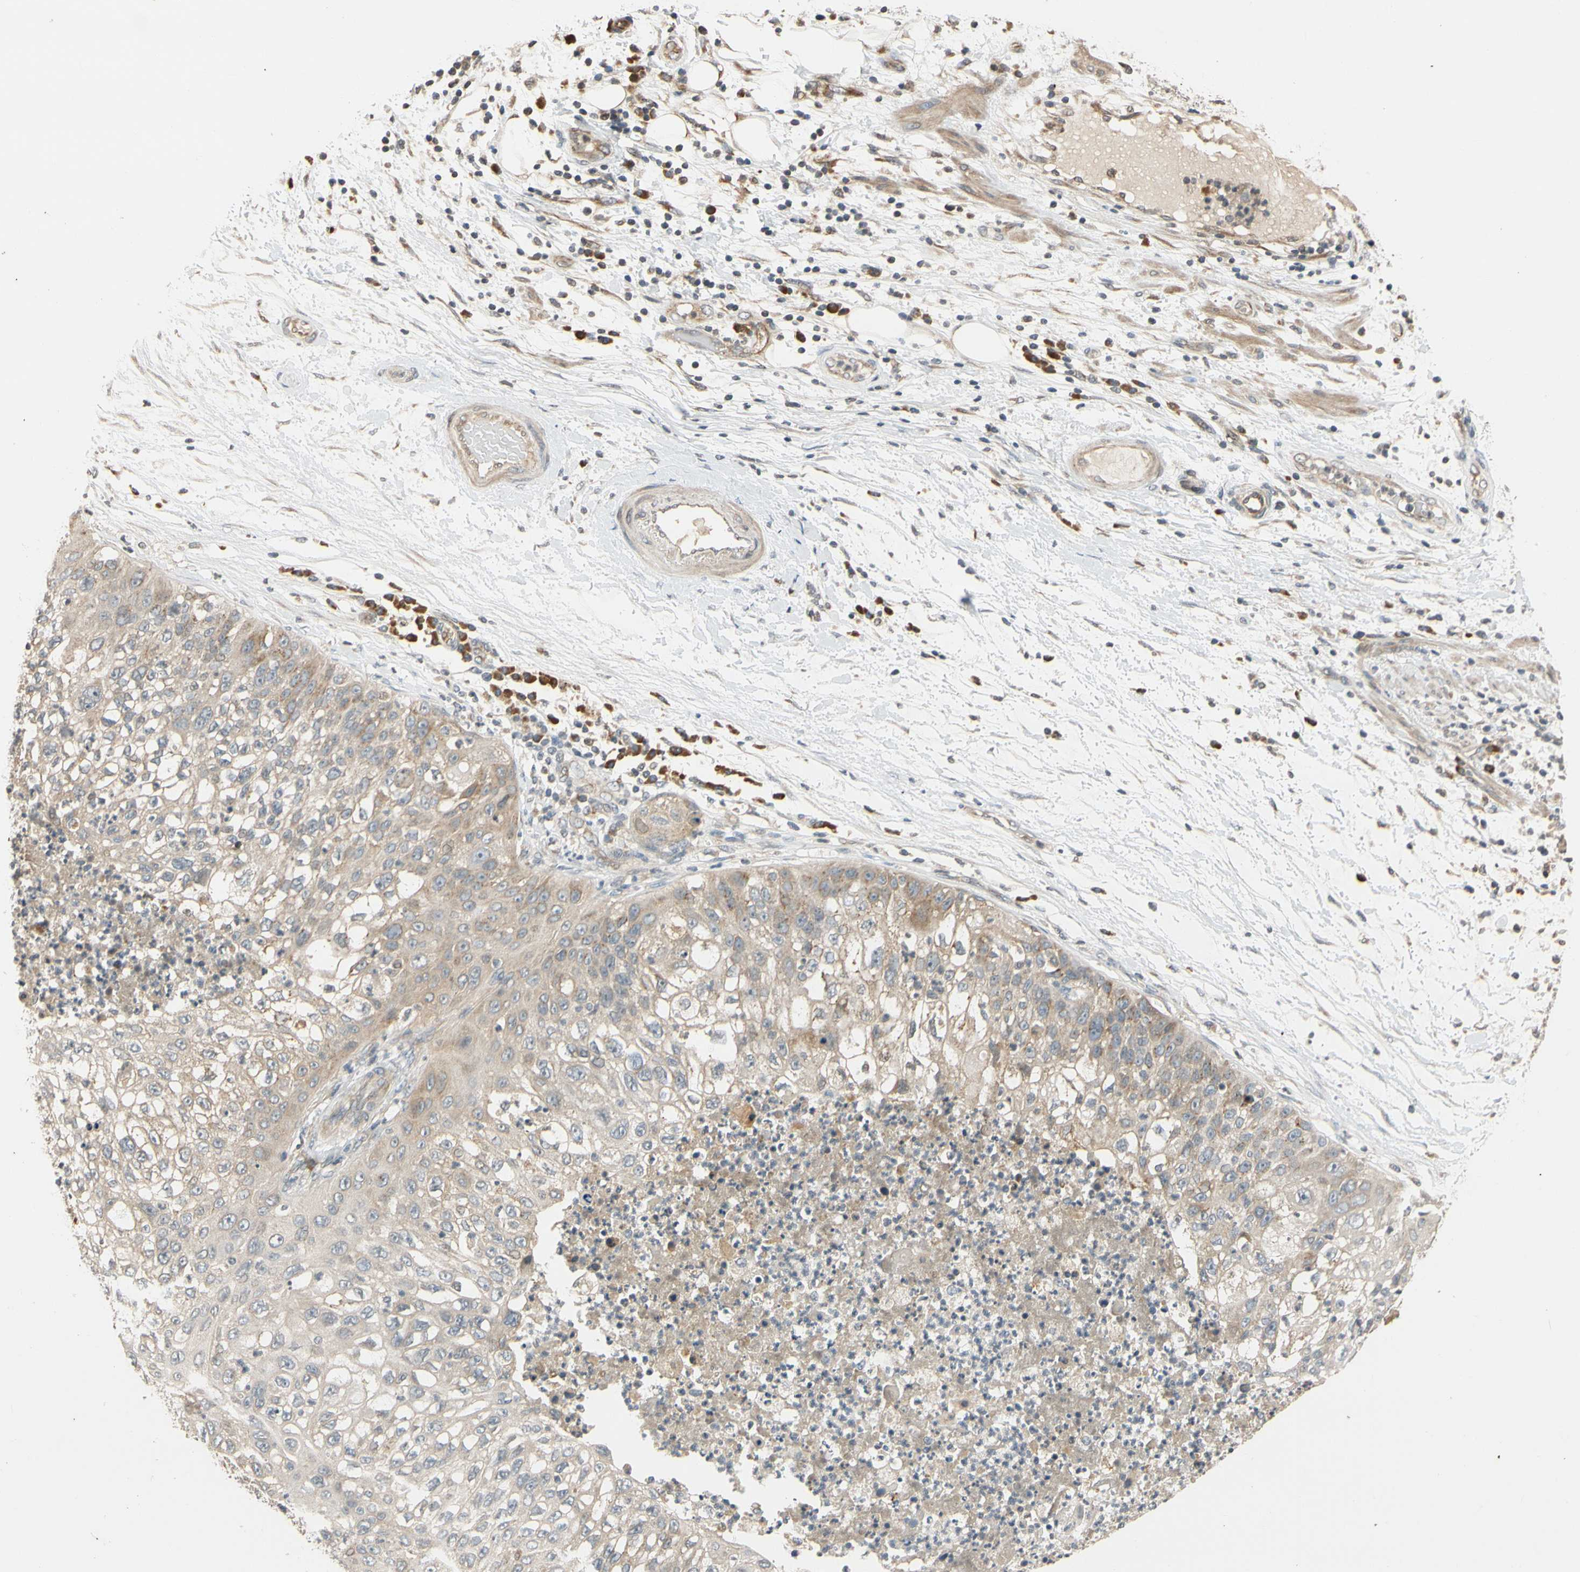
{"staining": {"intensity": "moderate", "quantity": ">75%", "location": "cytoplasmic/membranous"}, "tissue": "lung cancer", "cell_type": "Tumor cells", "image_type": "cancer", "snomed": [{"axis": "morphology", "description": "Inflammation, NOS"}, {"axis": "morphology", "description": "Squamous cell carcinoma, NOS"}, {"axis": "topography", "description": "Lymph node"}, {"axis": "topography", "description": "Soft tissue"}, {"axis": "topography", "description": "Lung"}], "caption": "Squamous cell carcinoma (lung) stained with immunohistochemistry (IHC) shows moderate cytoplasmic/membranous staining in about >75% of tumor cells.", "gene": "ATP2C1", "patient": {"sex": "male", "age": 66}}